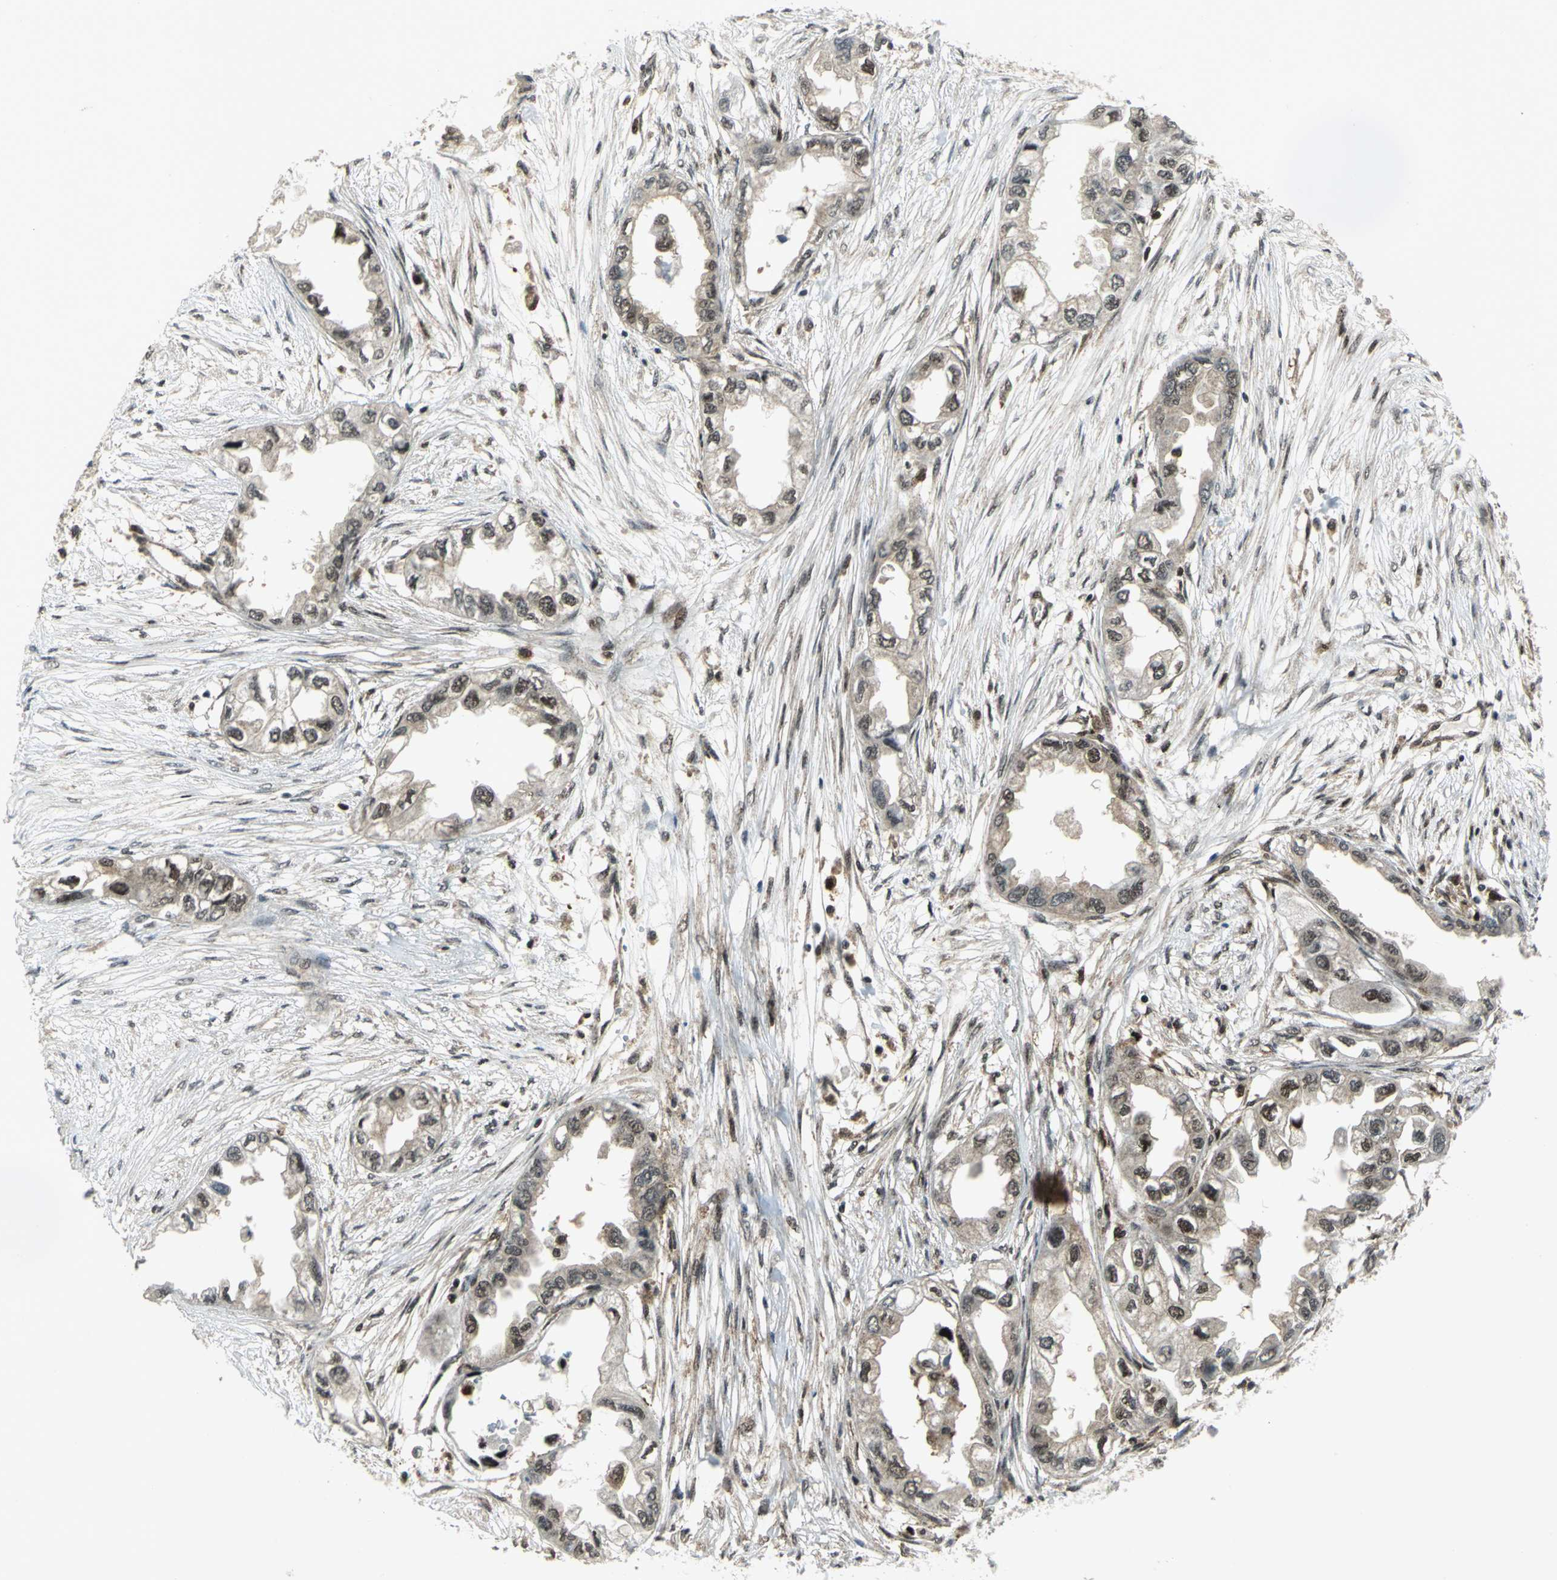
{"staining": {"intensity": "moderate", "quantity": "25%-75%", "location": "nuclear"}, "tissue": "endometrial cancer", "cell_type": "Tumor cells", "image_type": "cancer", "snomed": [{"axis": "morphology", "description": "Adenocarcinoma, NOS"}, {"axis": "topography", "description": "Endometrium"}], "caption": "Immunohistochemistry (IHC) histopathology image of neoplastic tissue: human adenocarcinoma (endometrial) stained using immunohistochemistry (IHC) demonstrates medium levels of moderate protein expression localized specifically in the nuclear of tumor cells, appearing as a nuclear brown color.", "gene": "PSMA4", "patient": {"sex": "female", "age": 67}}